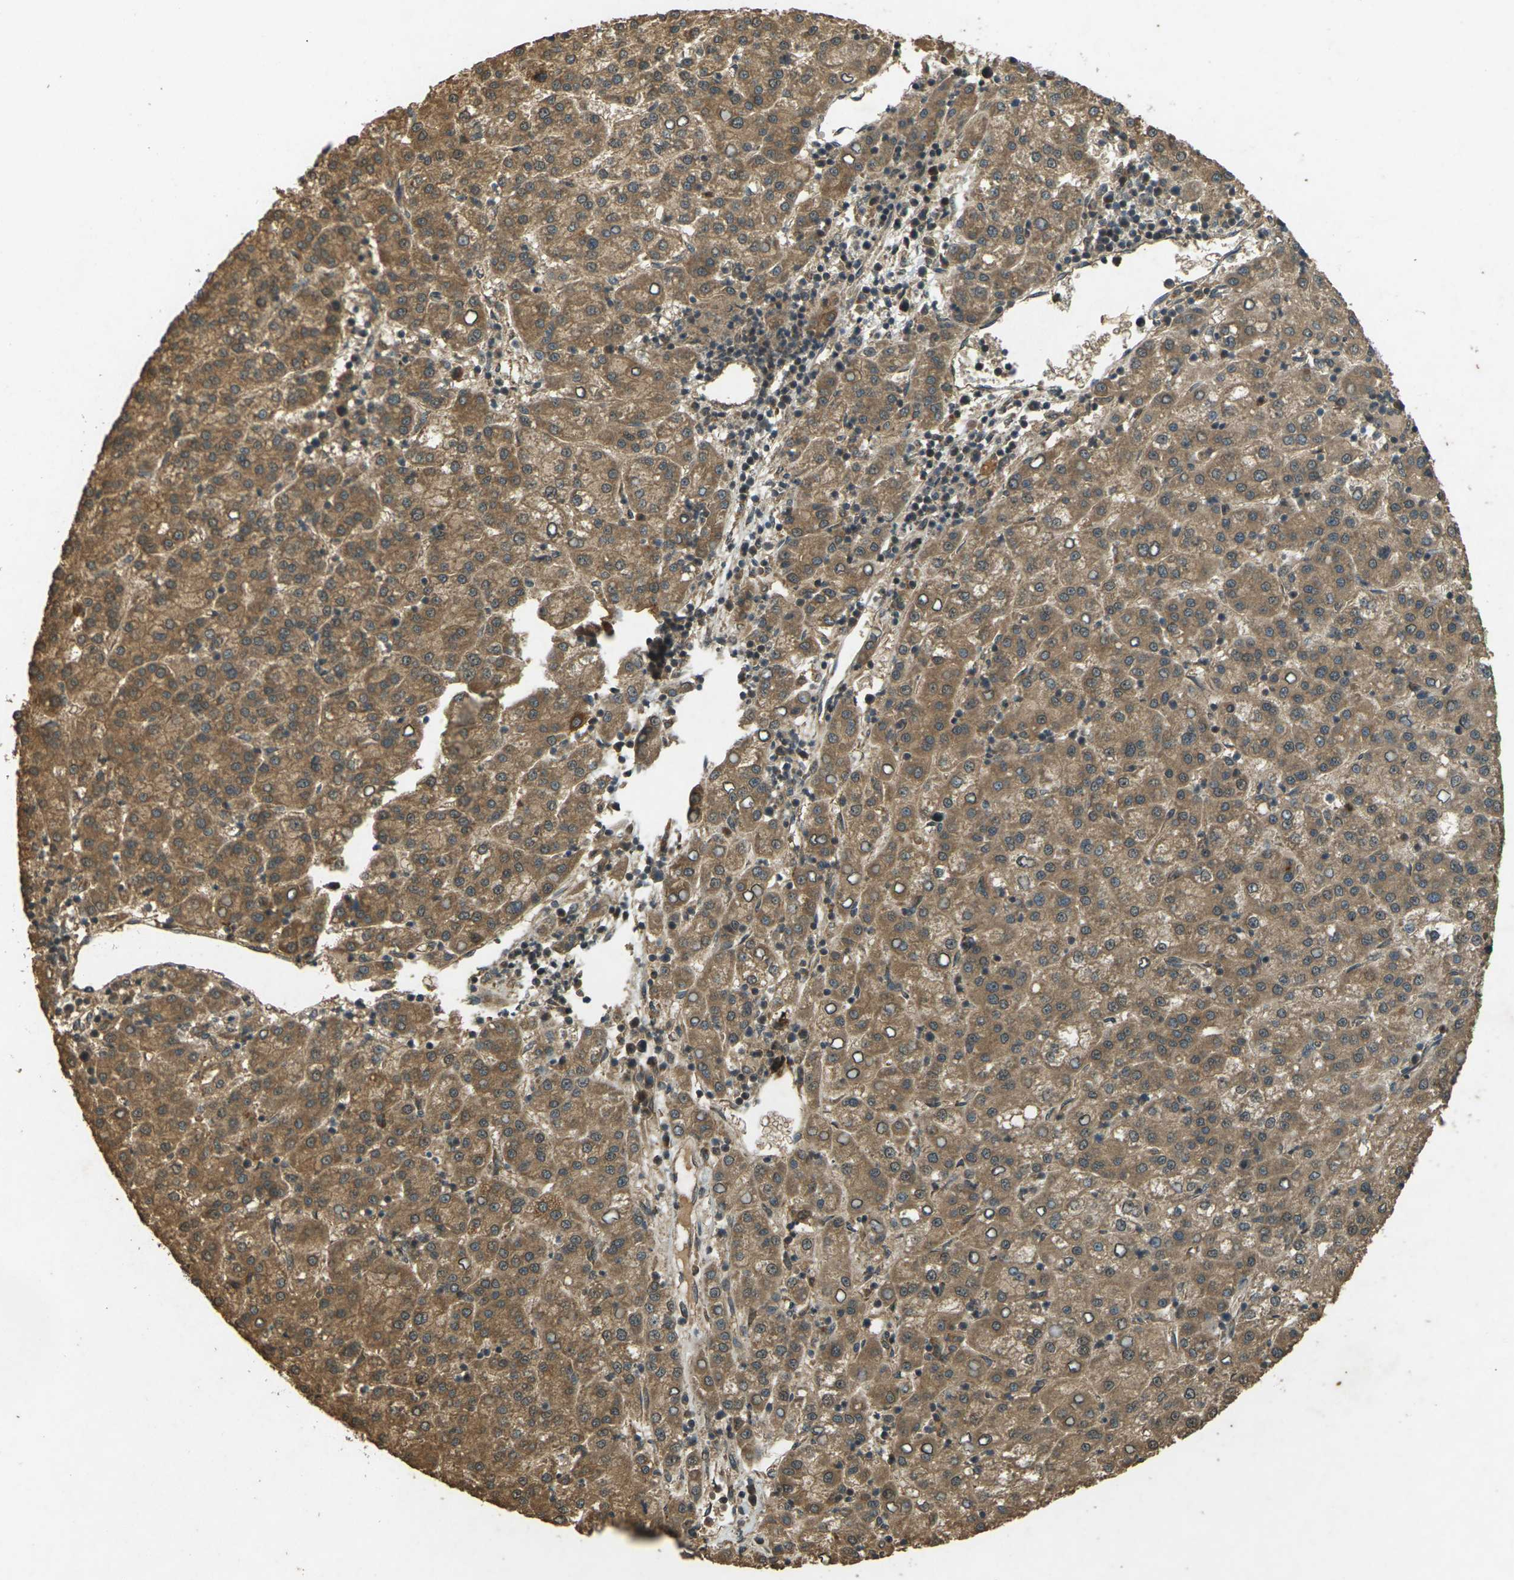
{"staining": {"intensity": "moderate", "quantity": ">75%", "location": "cytoplasmic/membranous"}, "tissue": "liver cancer", "cell_type": "Tumor cells", "image_type": "cancer", "snomed": [{"axis": "morphology", "description": "Carcinoma, Hepatocellular, NOS"}, {"axis": "topography", "description": "Liver"}], "caption": "This micrograph exhibits IHC staining of hepatocellular carcinoma (liver), with medium moderate cytoplasmic/membranous positivity in about >75% of tumor cells.", "gene": "TAP1", "patient": {"sex": "female", "age": 58}}